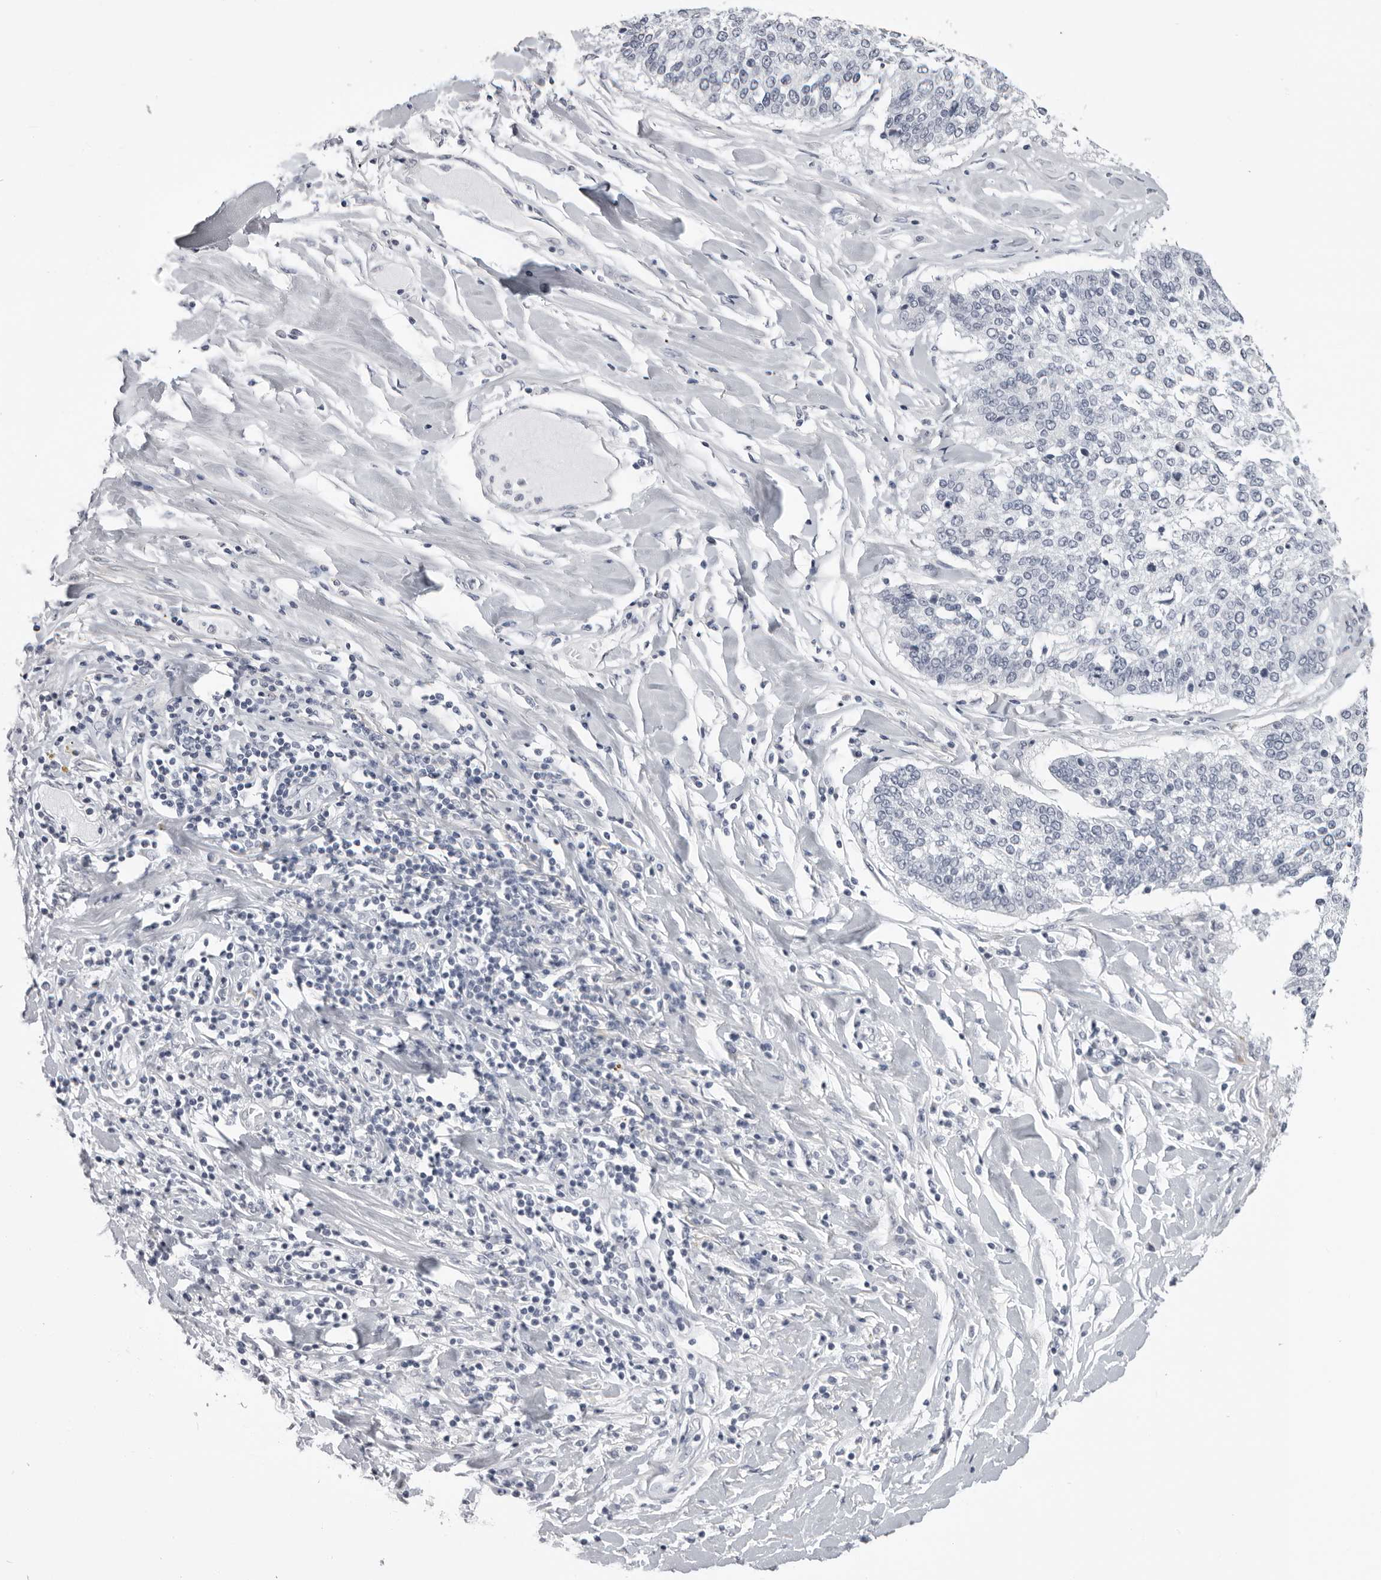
{"staining": {"intensity": "negative", "quantity": "none", "location": "none"}, "tissue": "lung cancer", "cell_type": "Tumor cells", "image_type": "cancer", "snomed": [{"axis": "morphology", "description": "Normal tissue, NOS"}, {"axis": "morphology", "description": "Squamous cell carcinoma, NOS"}, {"axis": "topography", "description": "Cartilage tissue"}, {"axis": "topography", "description": "Bronchus"}, {"axis": "topography", "description": "Lung"}, {"axis": "topography", "description": "Peripheral nerve tissue"}], "caption": "Human lung cancer (squamous cell carcinoma) stained for a protein using immunohistochemistry (IHC) exhibits no expression in tumor cells.", "gene": "DNALI1", "patient": {"sex": "female", "age": 49}}